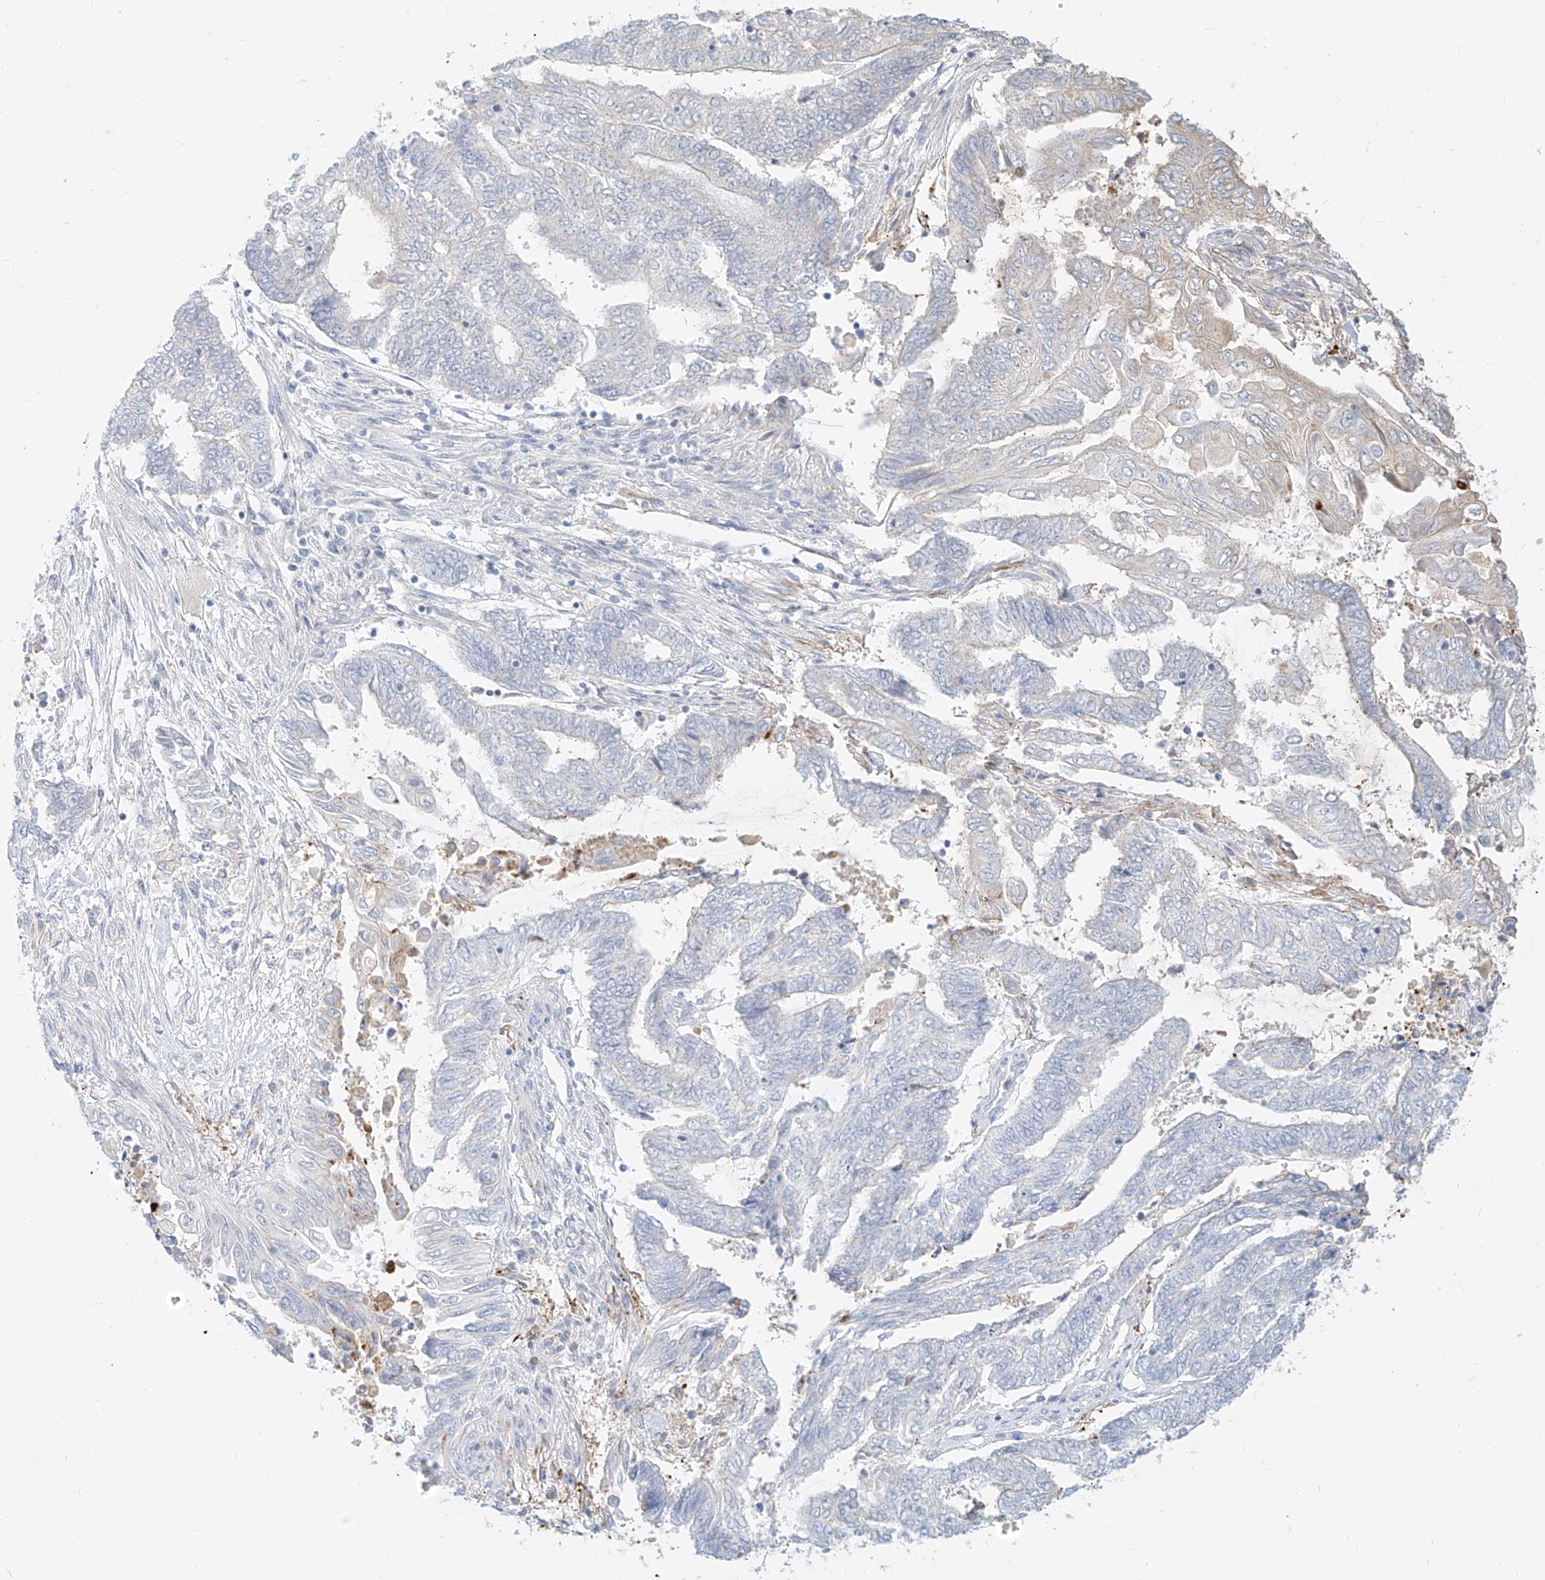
{"staining": {"intensity": "negative", "quantity": "none", "location": "none"}, "tissue": "endometrial cancer", "cell_type": "Tumor cells", "image_type": "cancer", "snomed": [{"axis": "morphology", "description": "Adenocarcinoma, NOS"}, {"axis": "topography", "description": "Uterus"}, {"axis": "topography", "description": "Endometrium"}], "caption": "Tumor cells show no significant protein staining in endometrial cancer.", "gene": "OCSTAMP", "patient": {"sex": "female", "age": 70}}